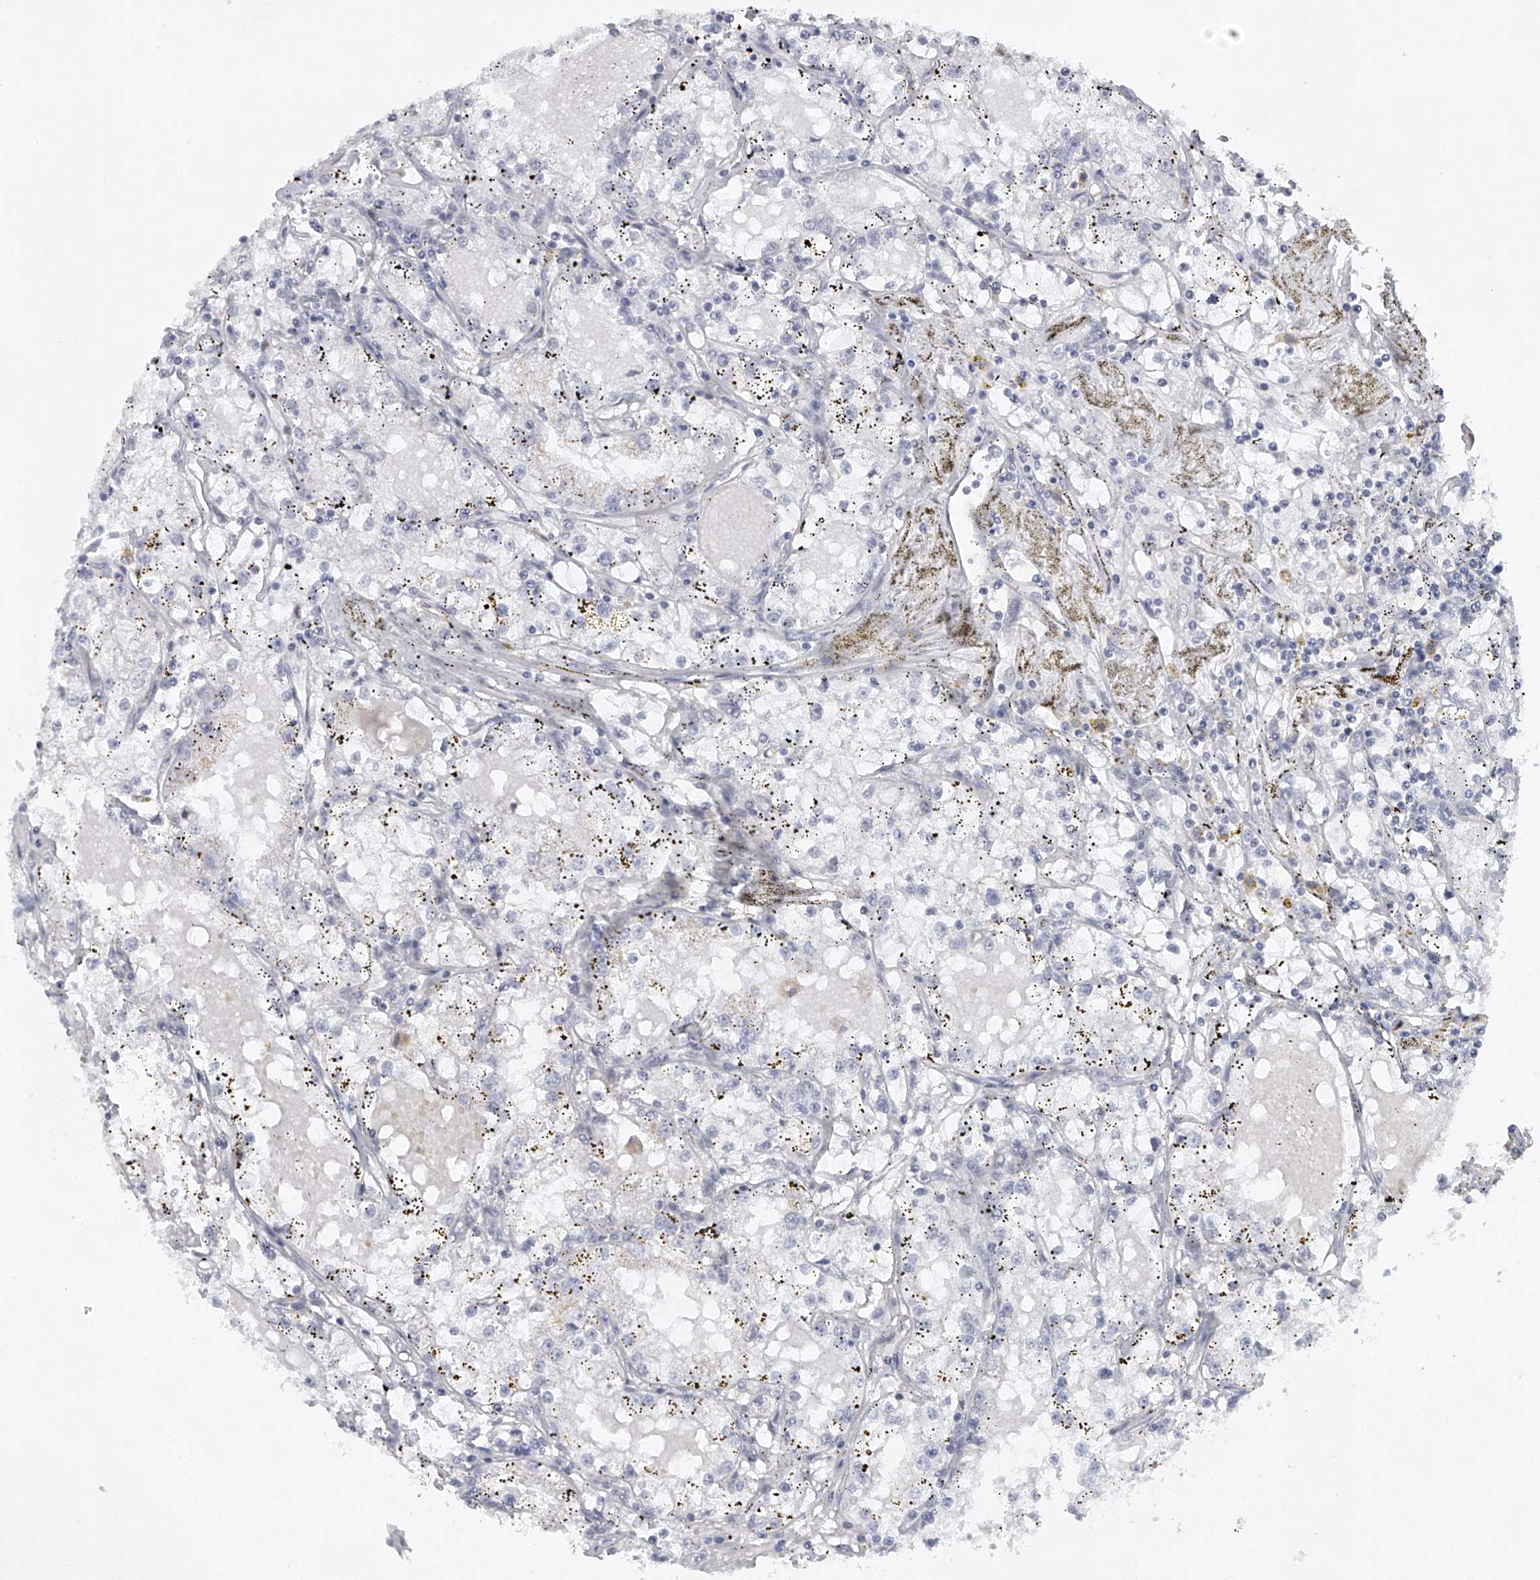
{"staining": {"intensity": "negative", "quantity": "none", "location": "none"}, "tissue": "renal cancer", "cell_type": "Tumor cells", "image_type": "cancer", "snomed": [{"axis": "morphology", "description": "Adenocarcinoma, NOS"}, {"axis": "topography", "description": "Kidney"}], "caption": "Renal cancer was stained to show a protein in brown. There is no significant positivity in tumor cells.", "gene": "FAT2", "patient": {"sex": "male", "age": 56}}